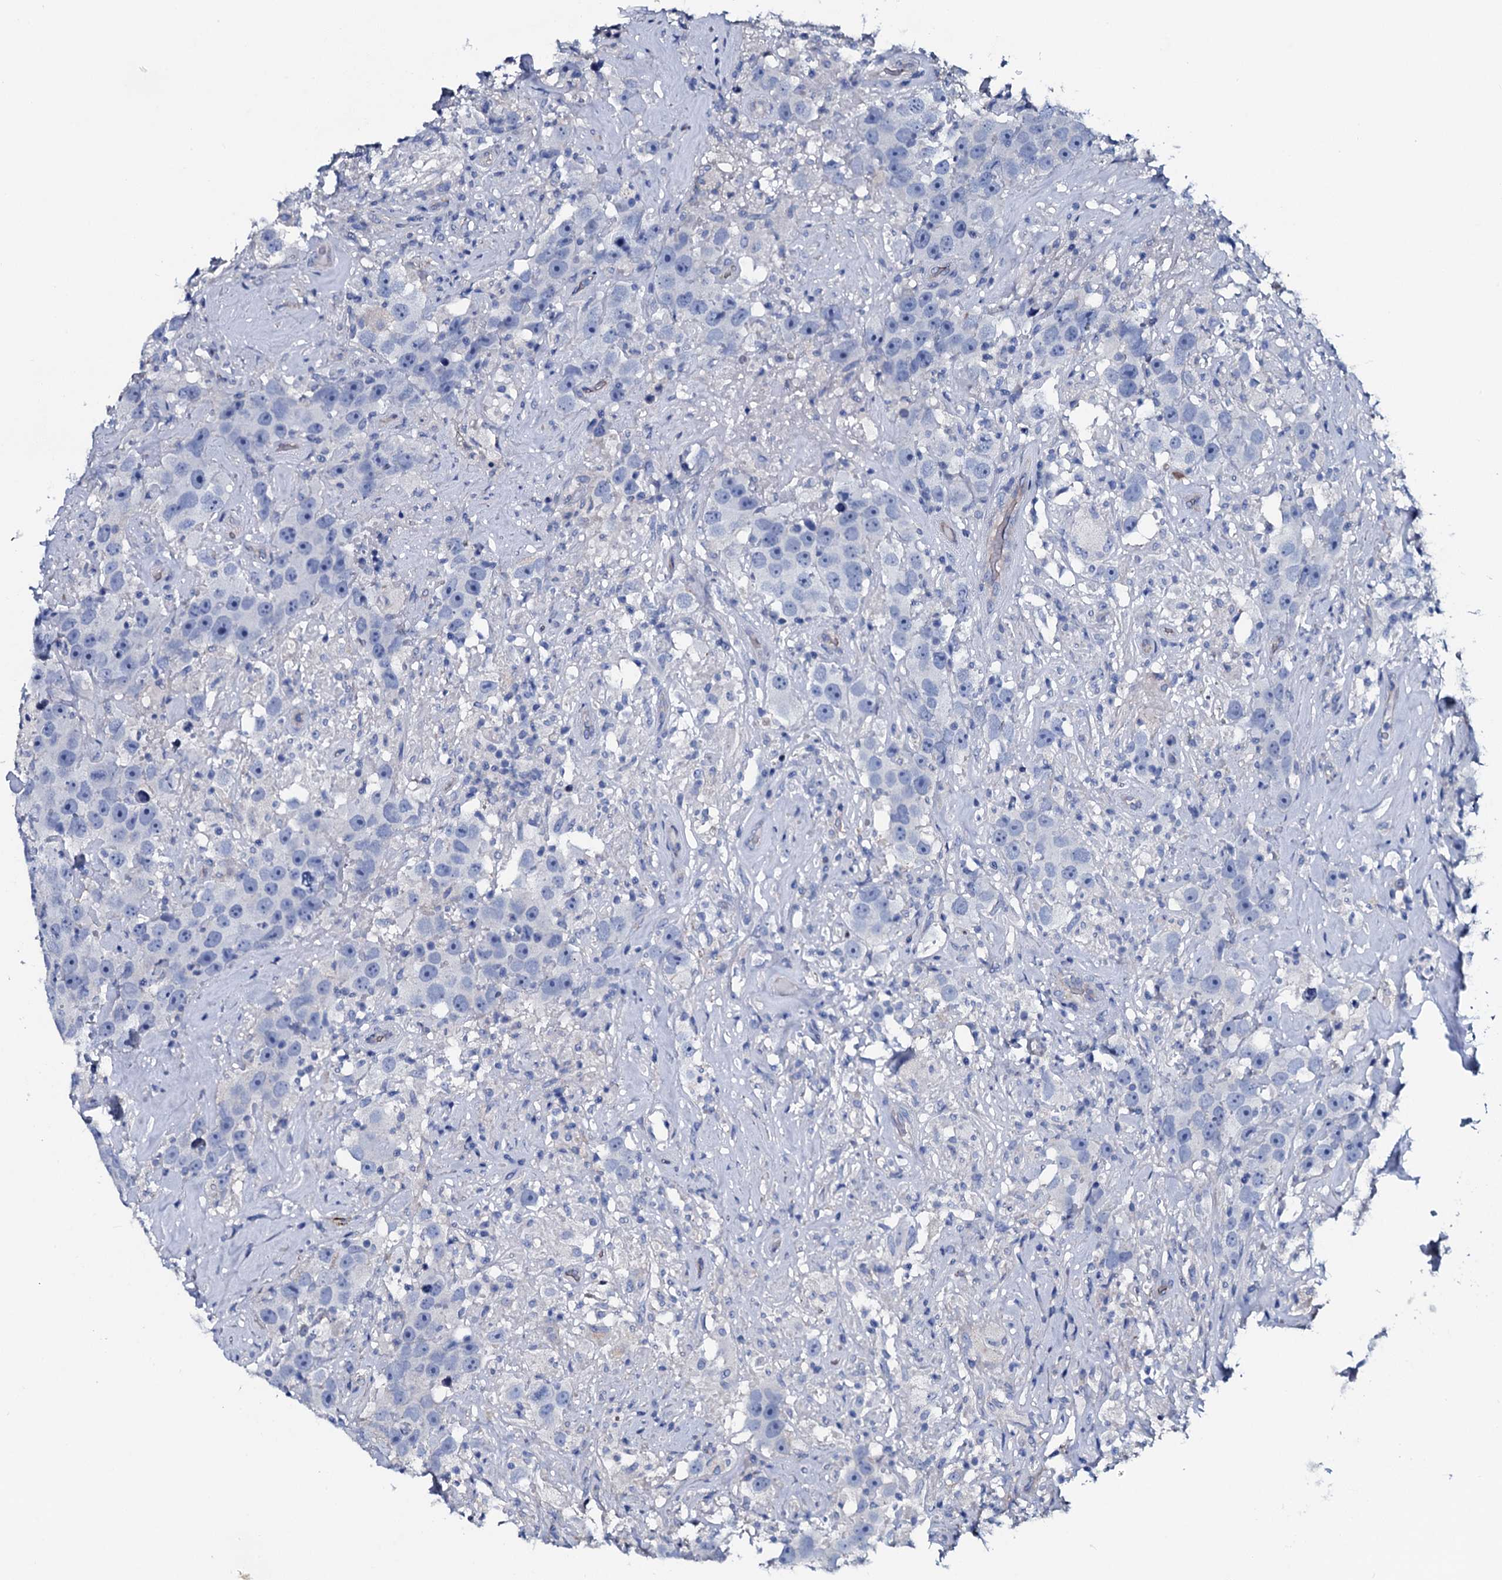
{"staining": {"intensity": "negative", "quantity": "none", "location": "none"}, "tissue": "testis cancer", "cell_type": "Tumor cells", "image_type": "cancer", "snomed": [{"axis": "morphology", "description": "Seminoma, NOS"}, {"axis": "topography", "description": "Testis"}], "caption": "Tumor cells show no significant expression in testis cancer. Brightfield microscopy of IHC stained with DAB (3,3'-diaminobenzidine) (brown) and hematoxylin (blue), captured at high magnification.", "gene": "GYS2", "patient": {"sex": "male", "age": 49}}